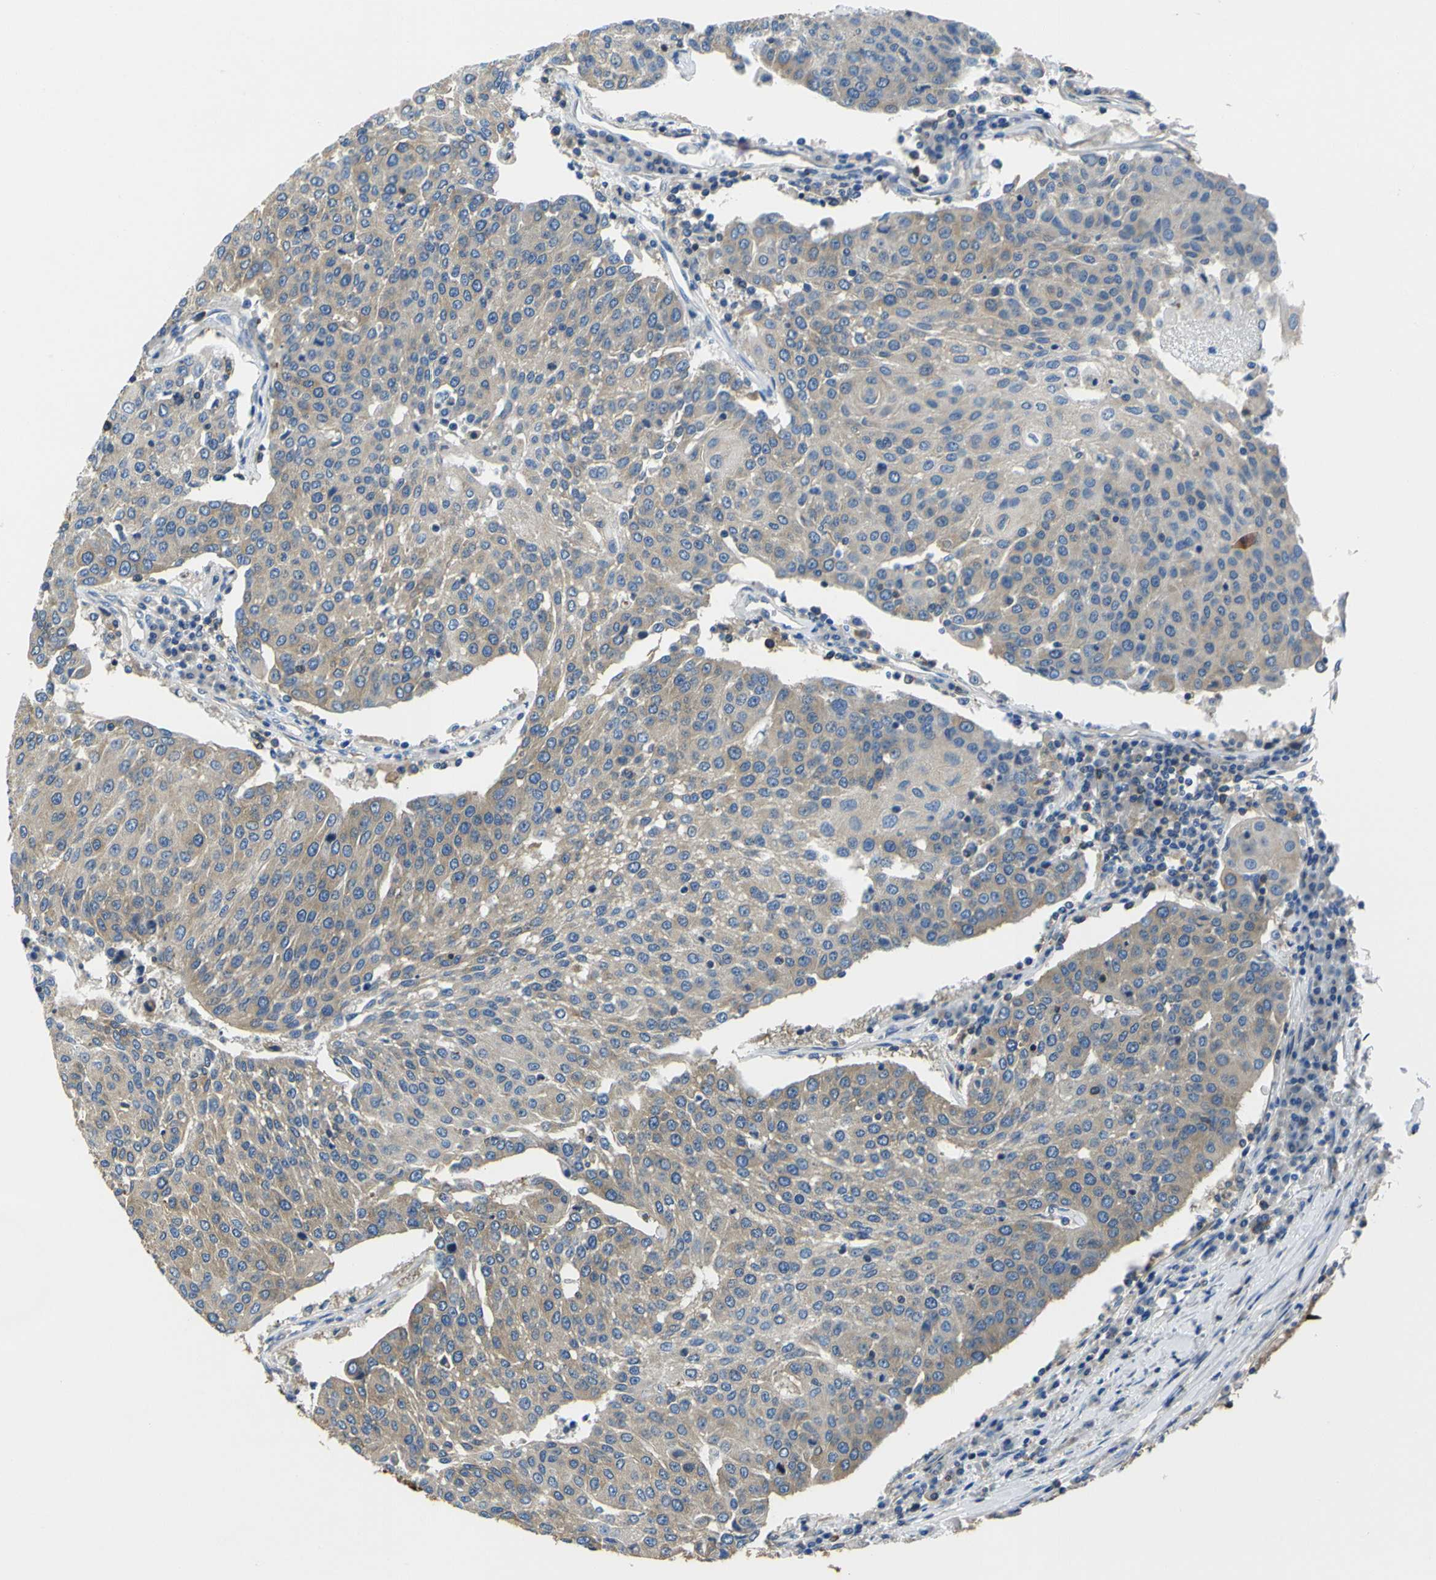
{"staining": {"intensity": "weak", "quantity": ">75%", "location": "cytoplasmic/membranous"}, "tissue": "urothelial cancer", "cell_type": "Tumor cells", "image_type": "cancer", "snomed": [{"axis": "morphology", "description": "Urothelial carcinoma, High grade"}, {"axis": "topography", "description": "Urinary bladder"}], "caption": "Protein analysis of urothelial cancer tissue exhibits weak cytoplasmic/membranous staining in about >75% of tumor cells. Immunohistochemistry stains the protein in brown and the nuclei are stained blue.", "gene": "TUBB", "patient": {"sex": "female", "age": 85}}